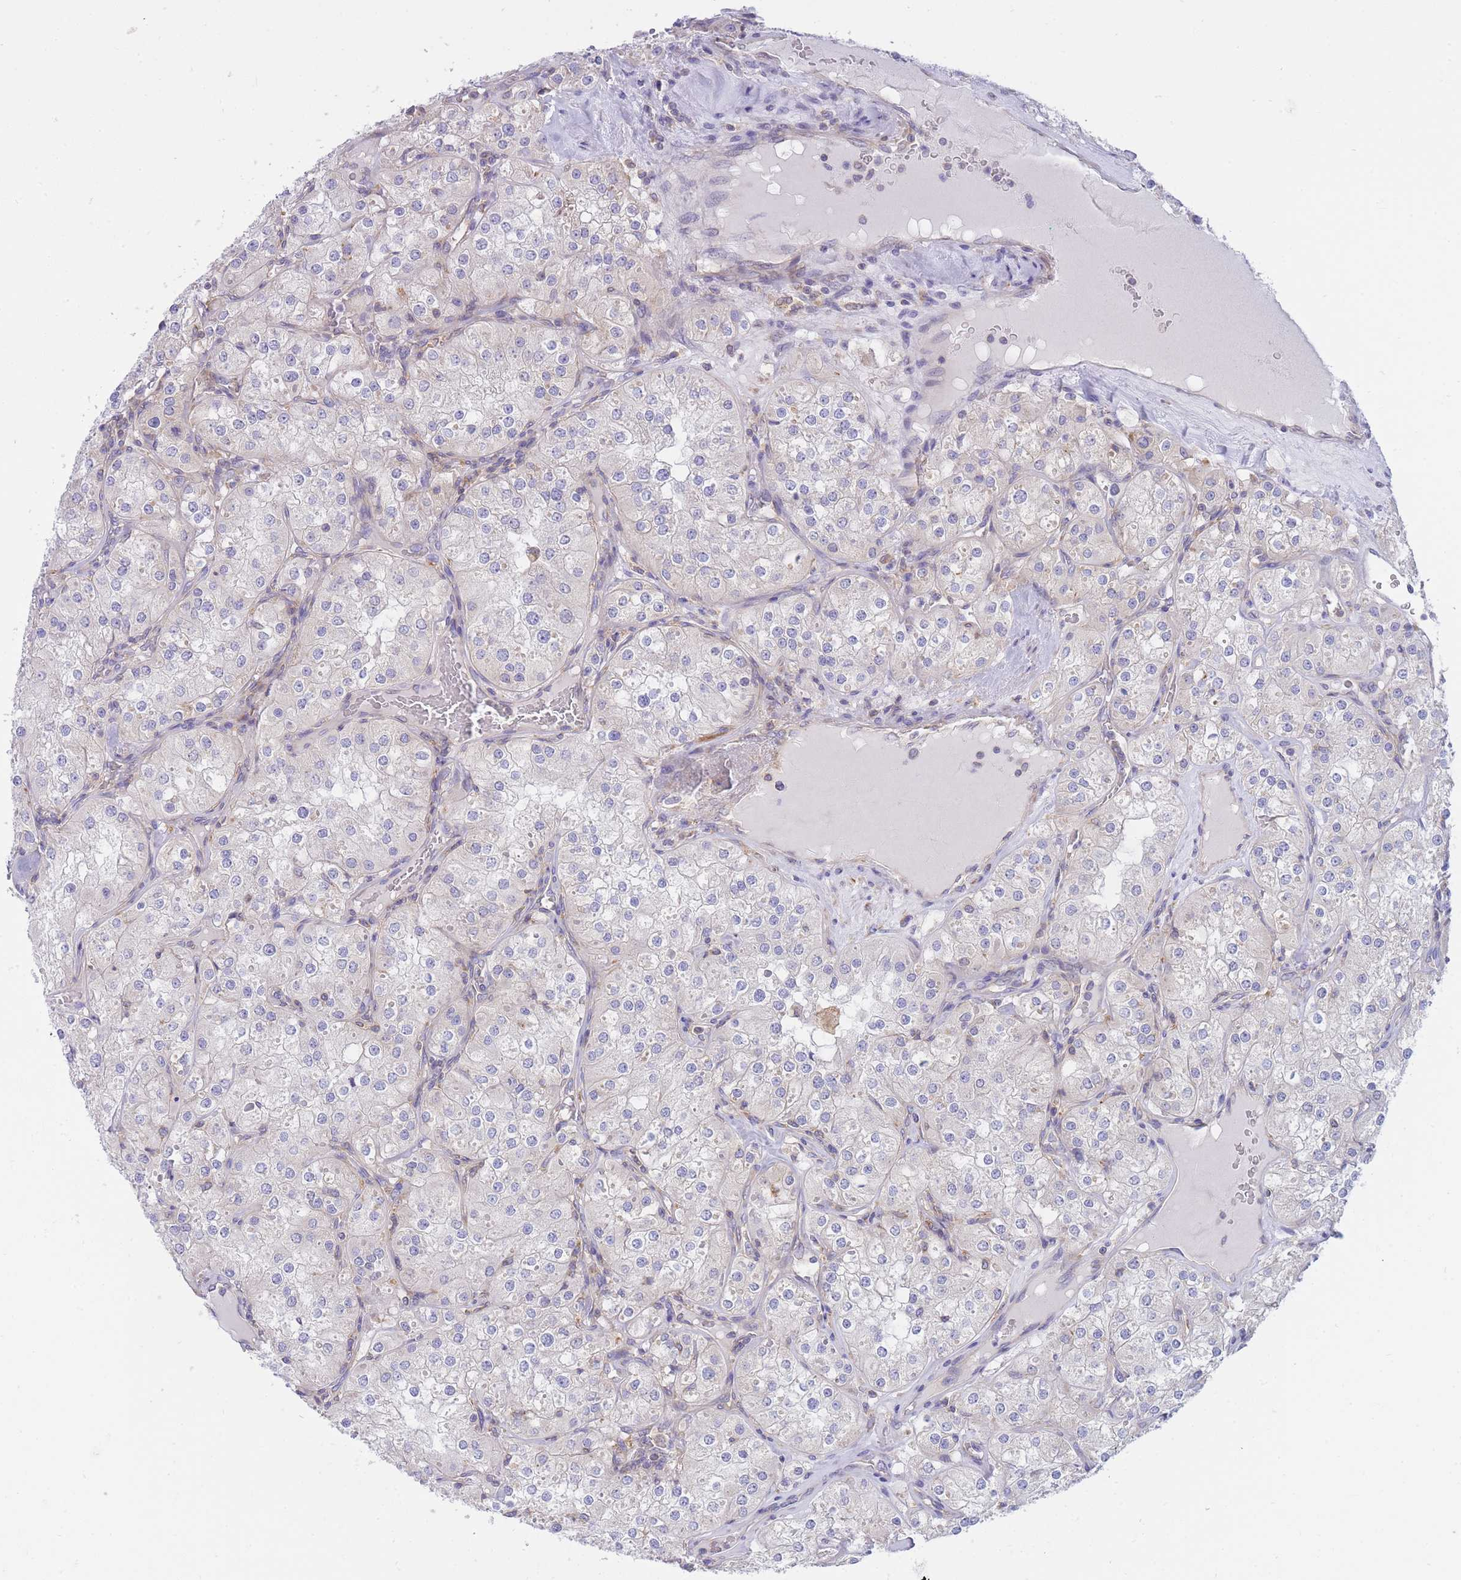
{"staining": {"intensity": "negative", "quantity": "none", "location": "none"}, "tissue": "renal cancer", "cell_type": "Tumor cells", "image_type": "cancer", "snomed": [{"axis": "morphology", "description": "Adenocarcinoma, NOS"}, {"axis": "topography", "description": "Kidney"}], "caption": "Tumor cells are negative for protein expression in human adenocarcinoma (renal). (Immunohistochemistry (ihc), brightfield microscopy, high magnification).", "gene": "SH2B2", "patient": {"sex": "male", "age": 77}}